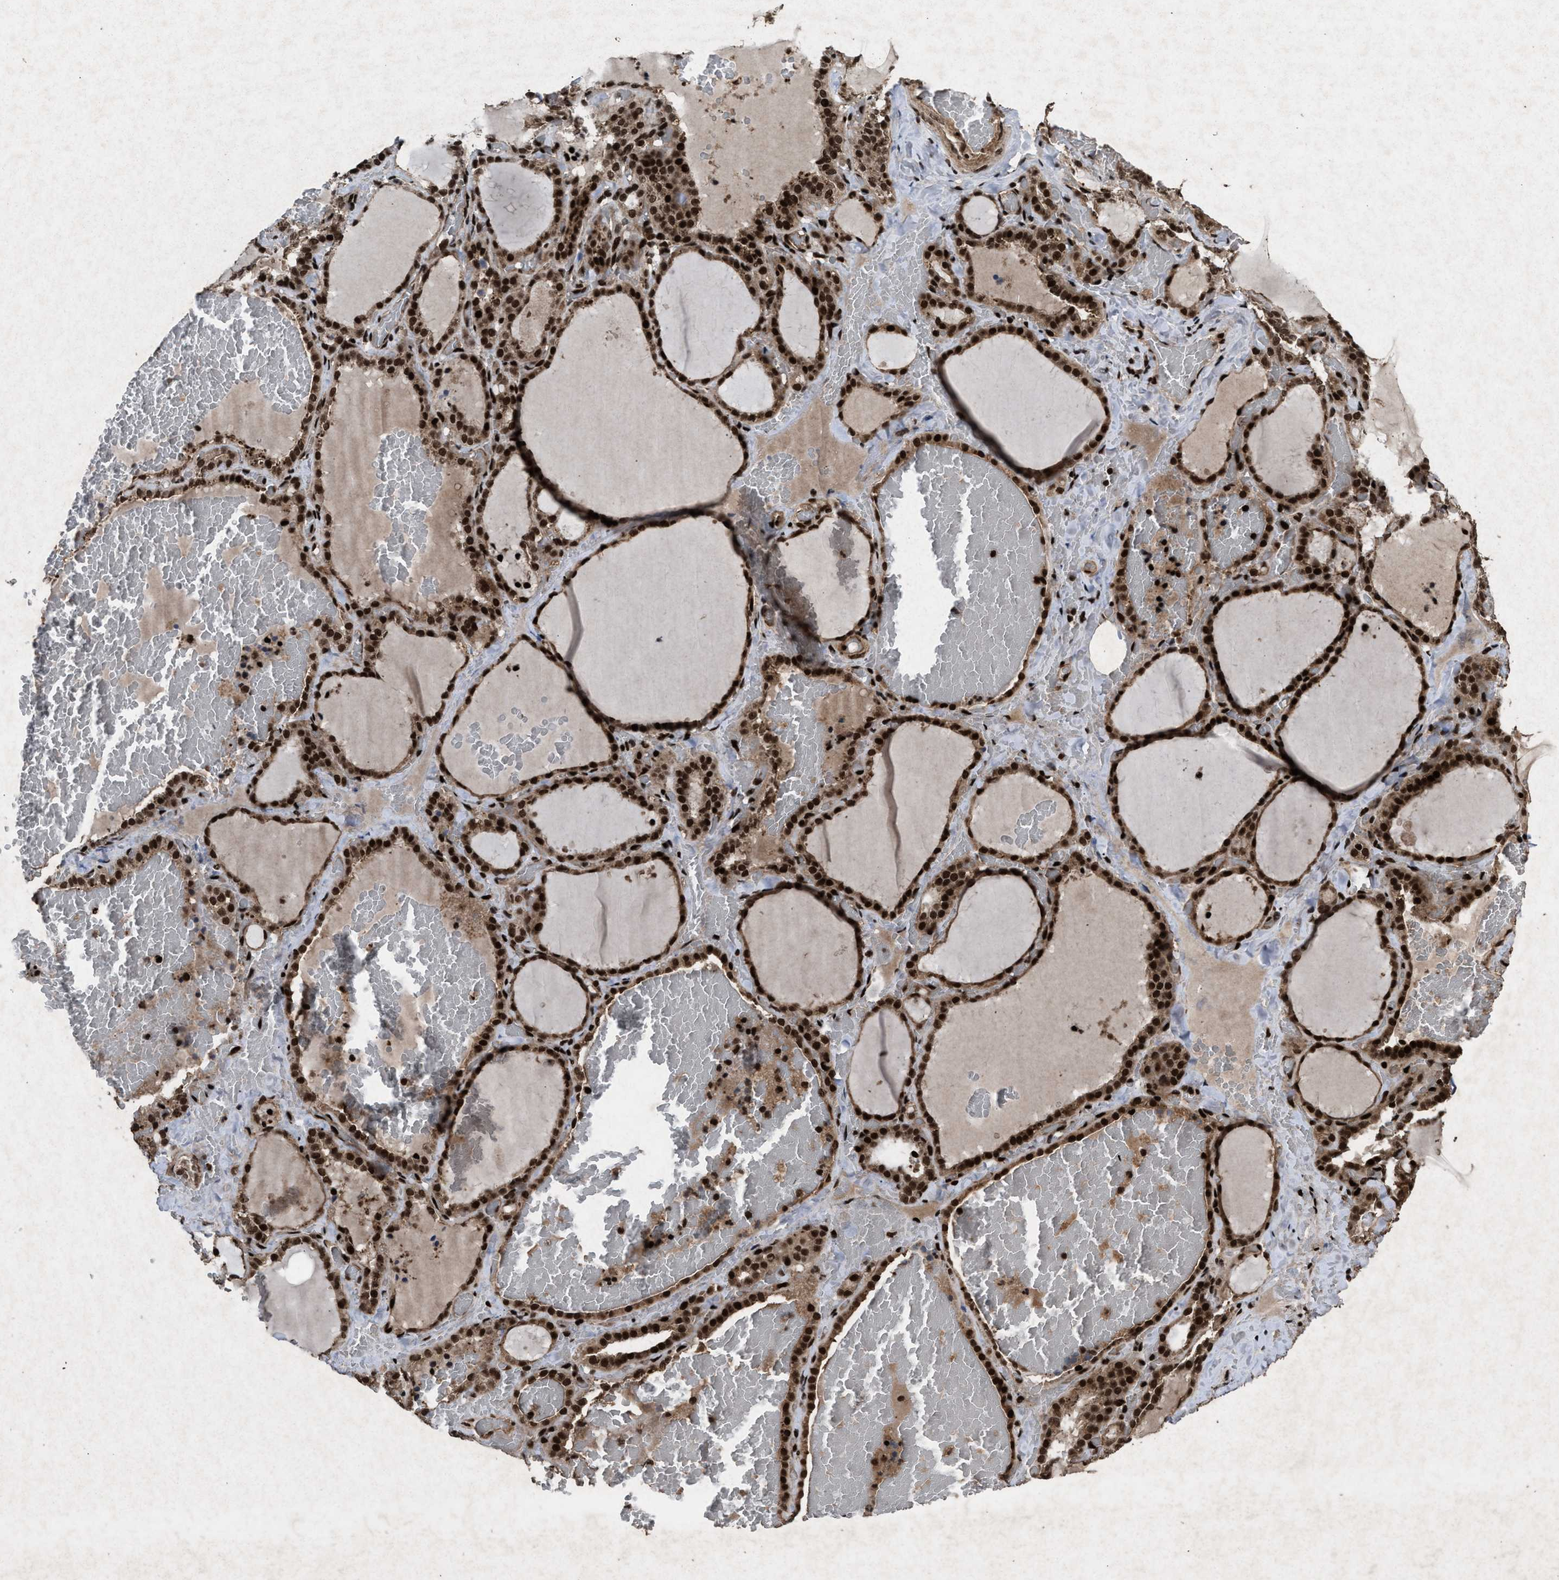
{"staining": {"intensity": "strong", "quantity": ">75%", "location": "cytoplasmic/membranous,nuclear"}, "tissue": "thyroid gland", "cell_type": "Glandular cells", "image_type": "normal", "snomed": [{"axis": "morphology", "description": "Normal tissue, NOS"}, {"axis": "topography", "description": "Thyroid gland"}], "caption": "The immunohistochemical stain labels strong cytoplasmic/membranous,nuclear expression in glandular cells of benign thyroid gland. Immunohistochemistry (ihc) stains the protein of interest in brown and the nuclei are stained blue.", "gene": "WIZ", "patient": {"sex": "female", "age": 22}}